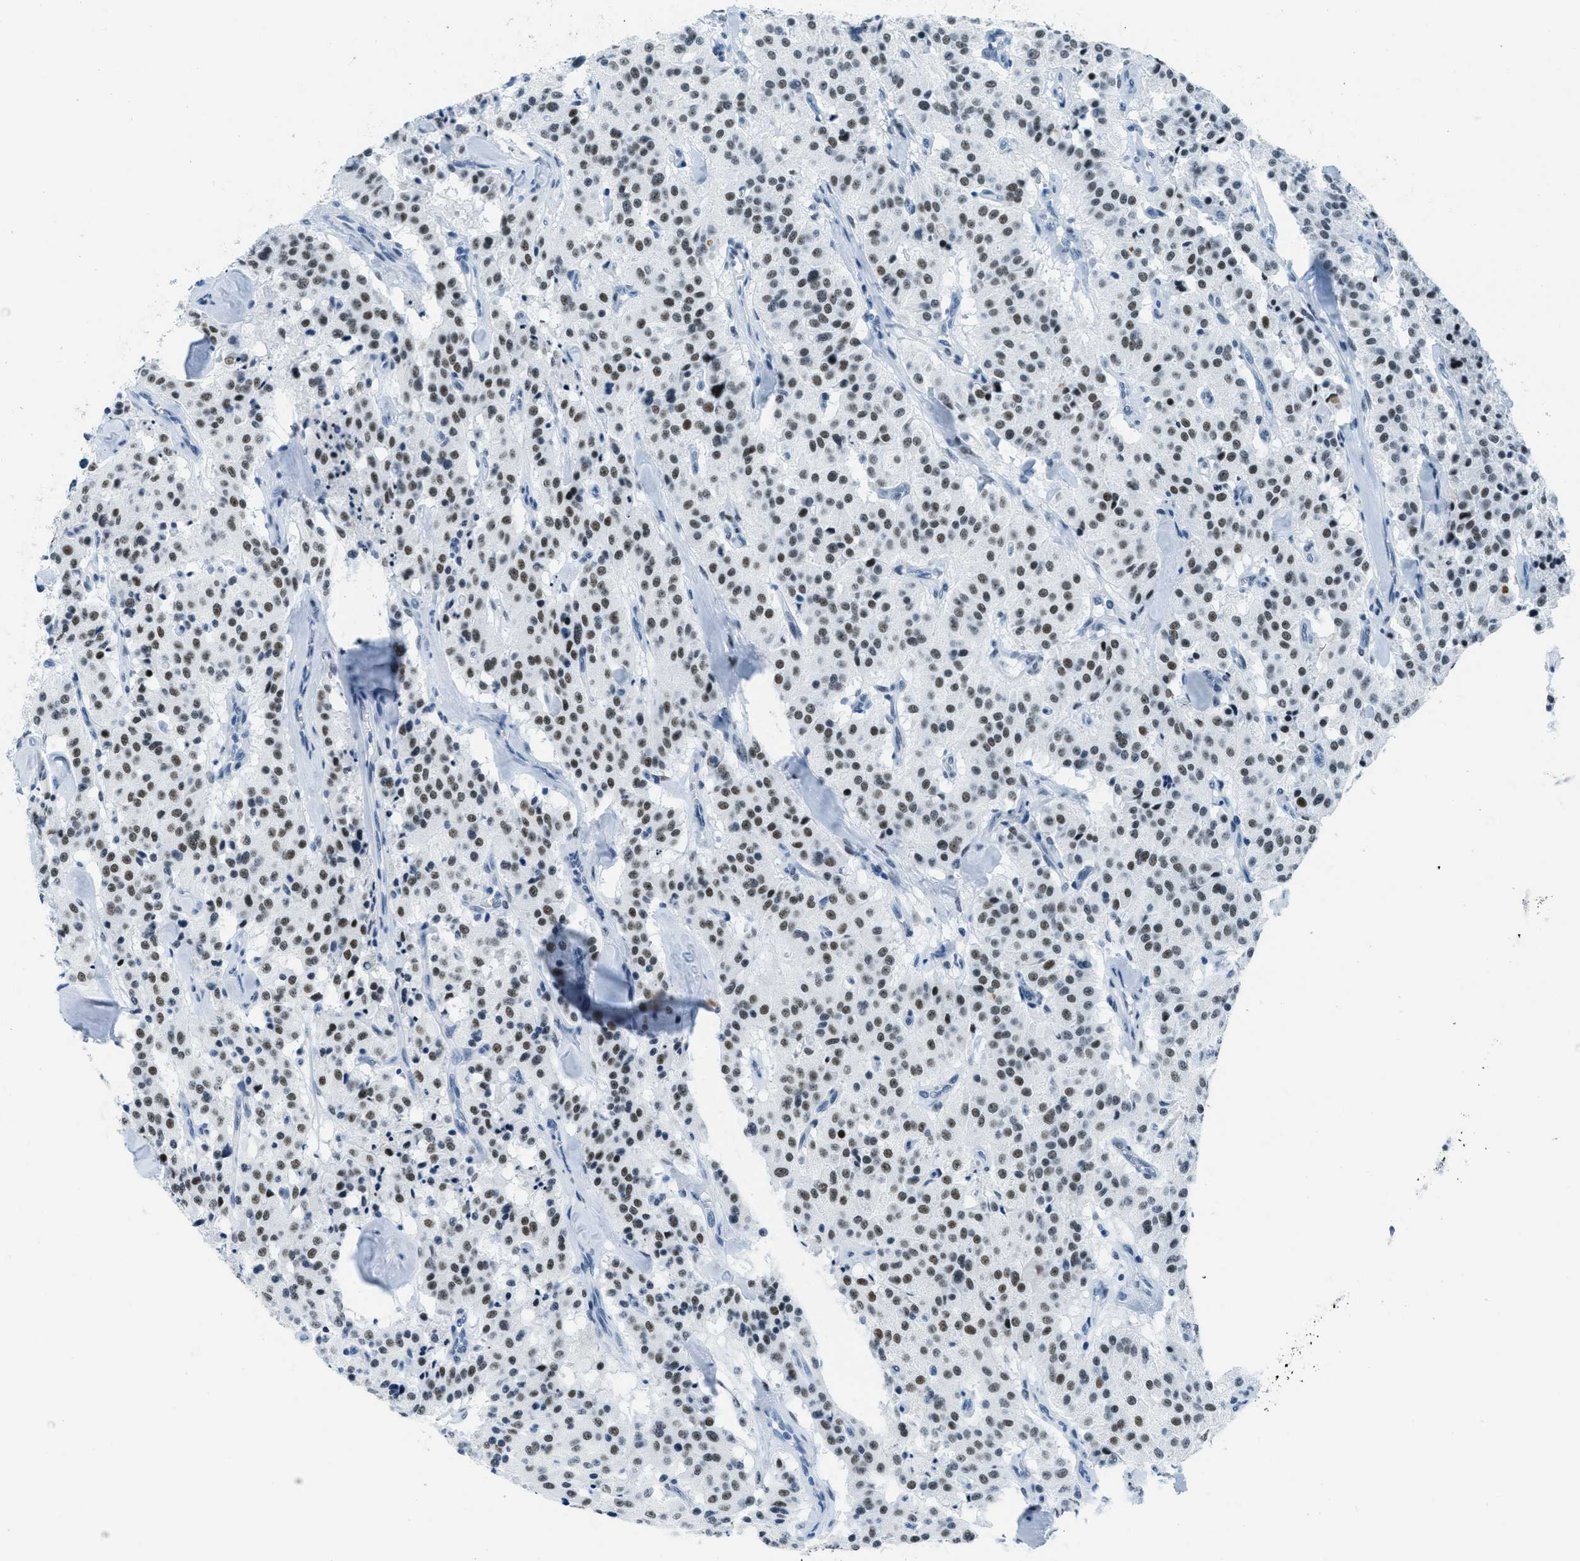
{"staining": {"intensity": "moderate", "quantity": ">75%", "location": "nuclear"}, "tissue": "carcinoid", "cell_type": "Tumor cells", "image_type": "cancer", "snomed": [{"axis": "morphology", "description": "Carcinoid, malignant, NOS"}, {"axis": "topography", "description": "Lung"}], "caption": "This image exhibits carcinoid stained with immunohistochemistry to label a protein in brown. The nuclear of tumor cells show moderate positivity for the protein. Nuclei are counter-stained blue.", "gene": "PLA2G2A", "patient": {"sex": "male", "age": 30}}